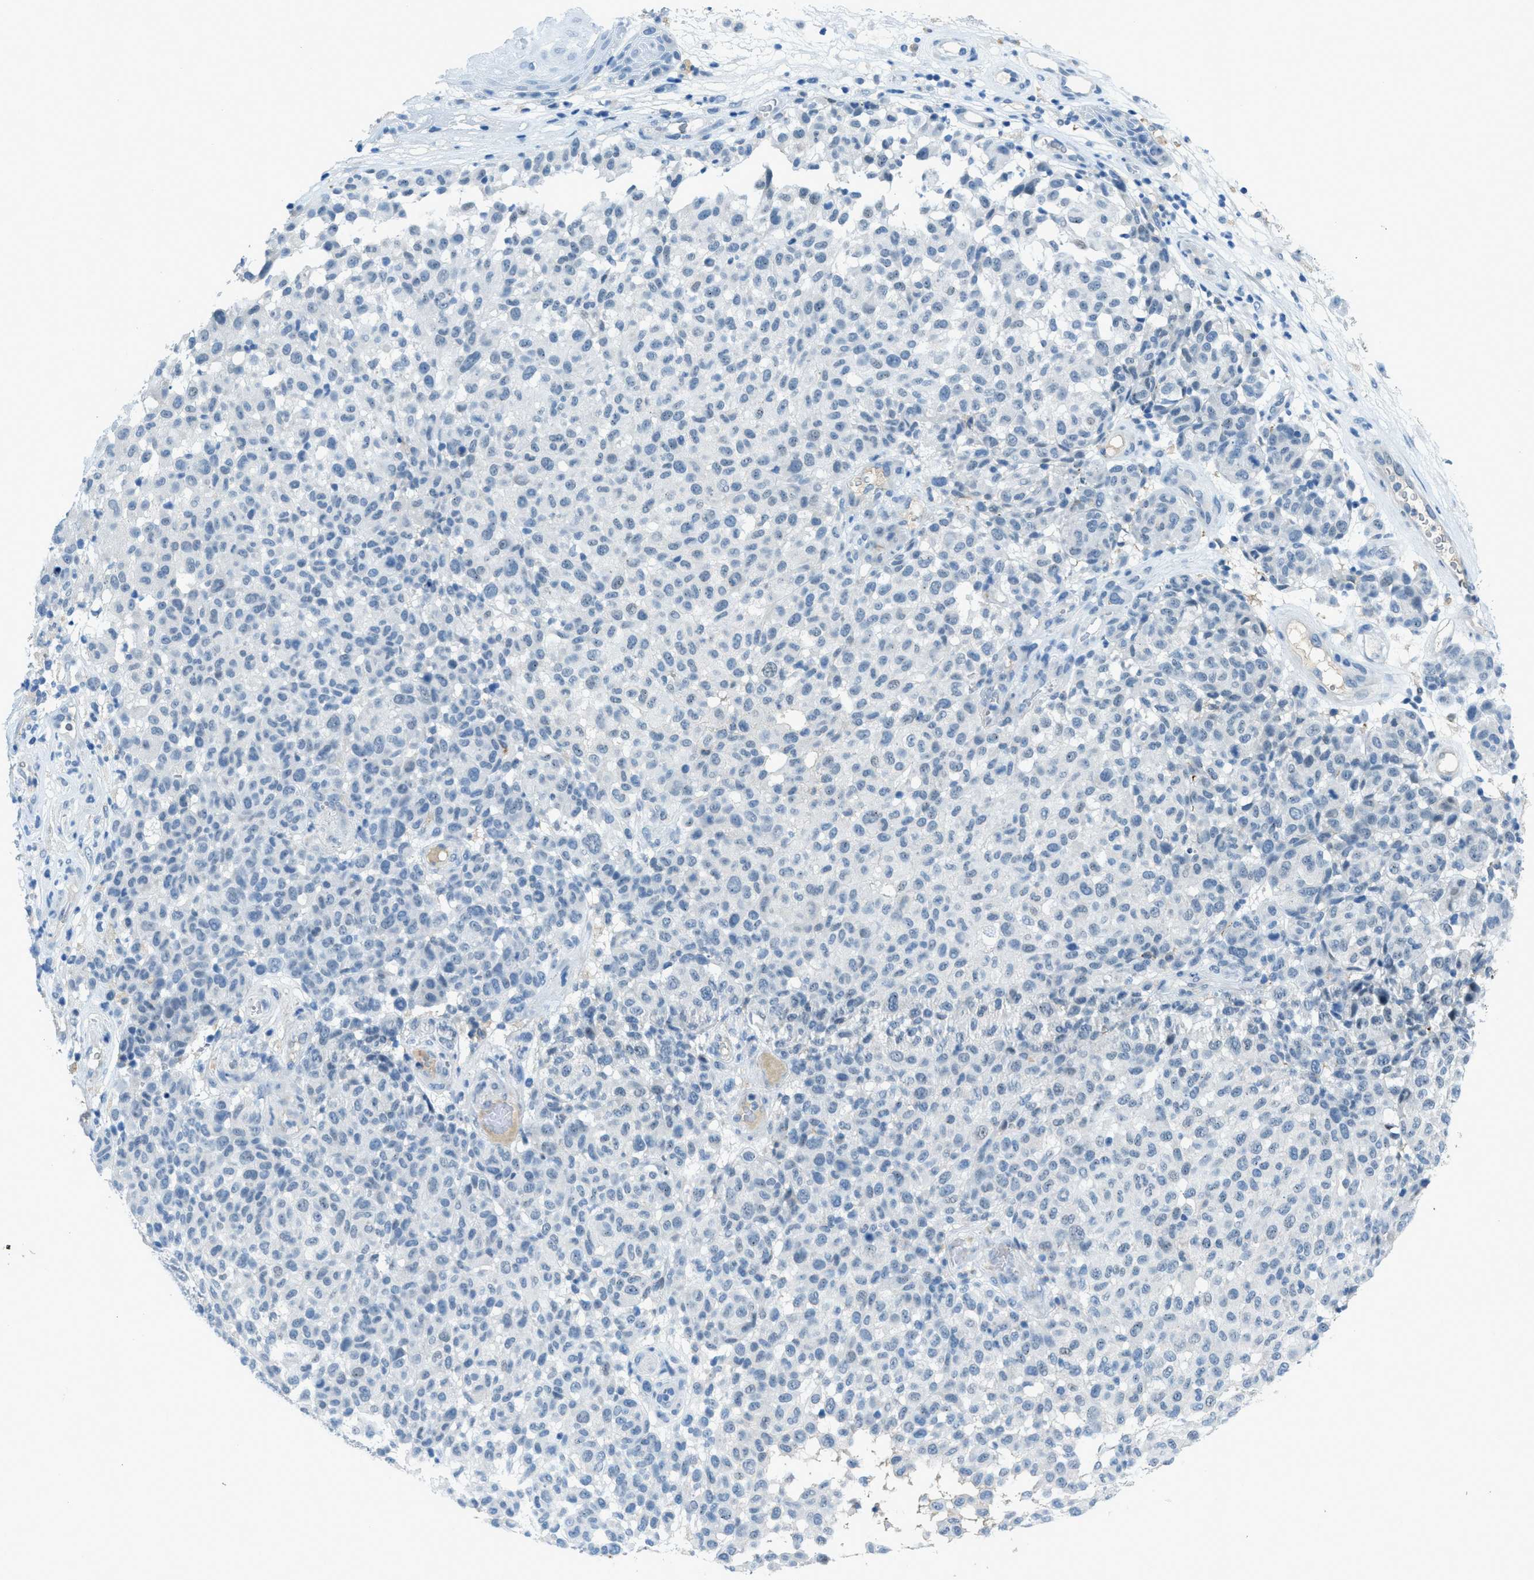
{"staining": {"intensity": "negative", "quantity": "none", "location": "none"}, "tissue": "melanoma", "cell_type": "Tumor cells", "image_type": "cancer", "snomed": [{"axis": "morphology", "description": "Malignant melanoma, NOS"}, {"axis": "topography", "description": "Skin"}], "caption": "Melanoma was stained to show a protein in brown. There is no significant staining in tumor cells.", "gene": "KLHL8", "patient": {"sex": "male", "age": 59}}